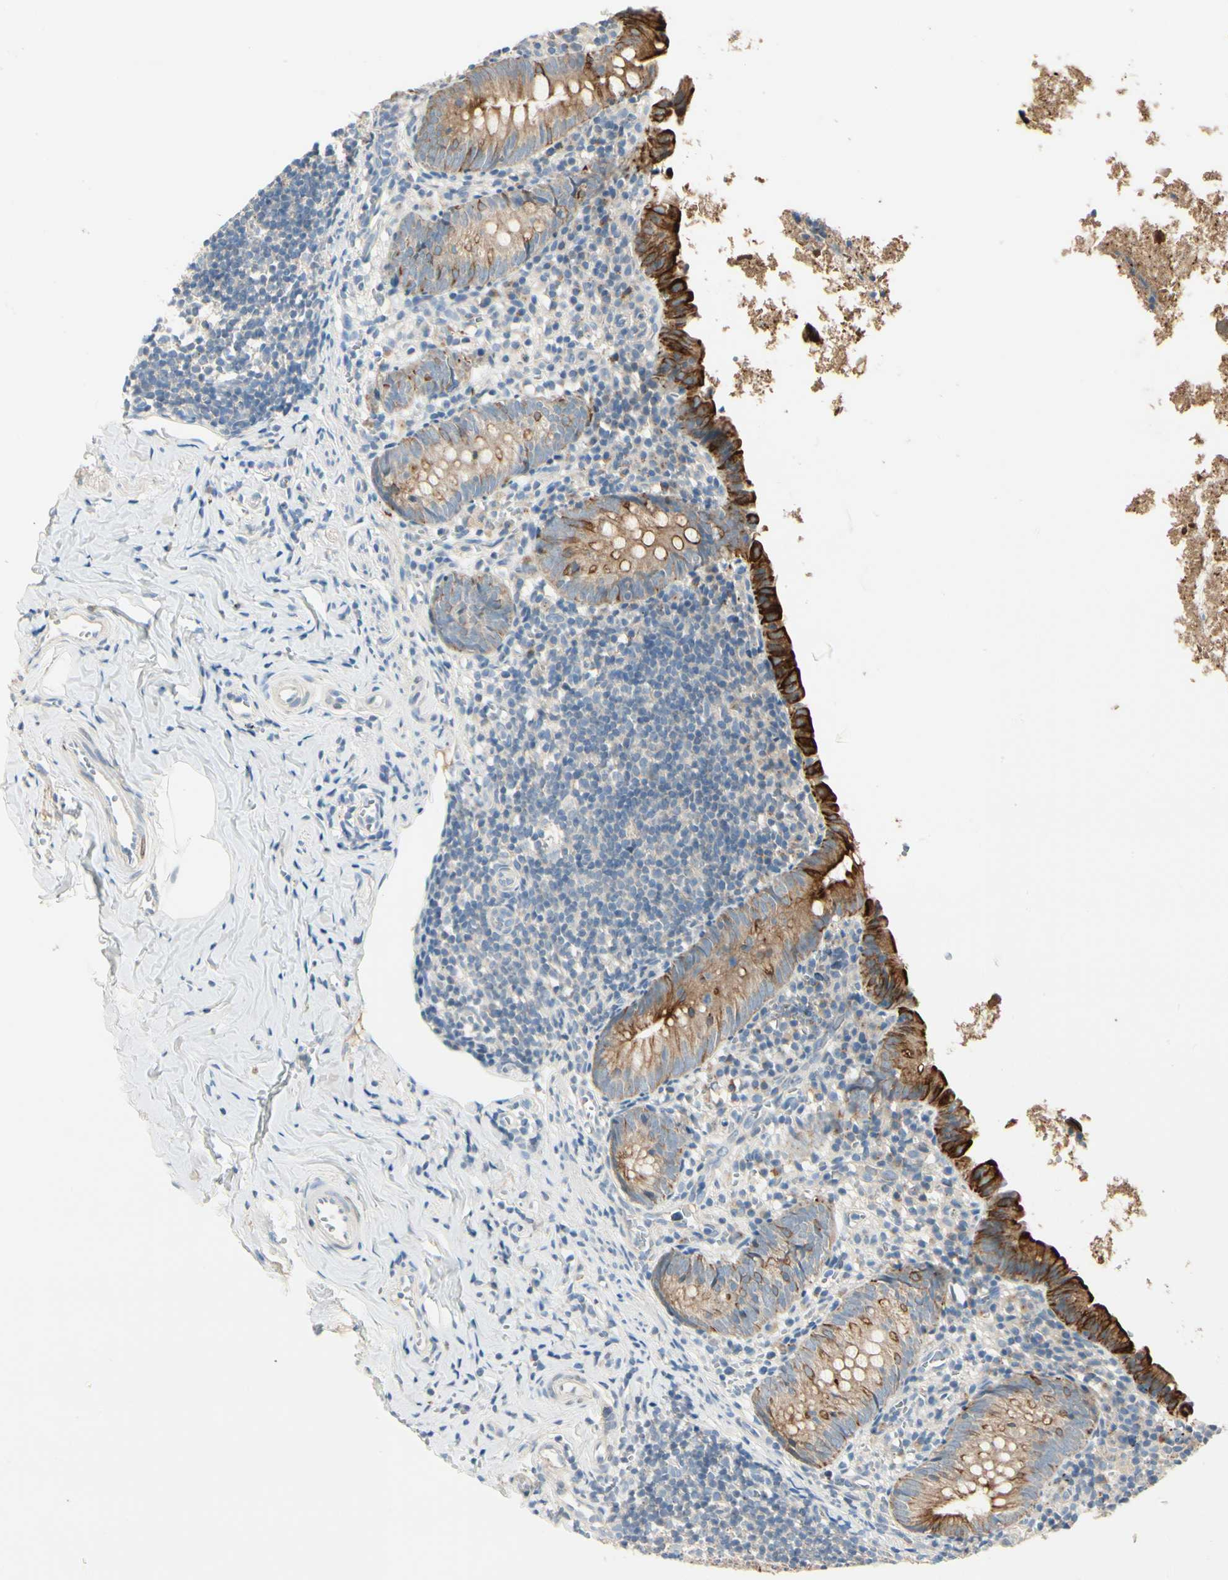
{"staining": {"intensity": "strong", "quantity": ">75%", "location": "cytoplasmic/membranous"}, "tissue": "appendix", "cell_type": "Glandular cells", "image_type": "normal", "snomed": [{"axis": "morphology", "description": "Normal tissue, NOS"}, {"axis": "topography", "description": "Appendix"}], "caption": "The image displays staining of unremarkable appendix, revealing strong cytoplasmic/membranous protein staining (brown color) within glandular cells.", "gene": "DUSP12", "patient": {"sex": "female", "age": 10}}